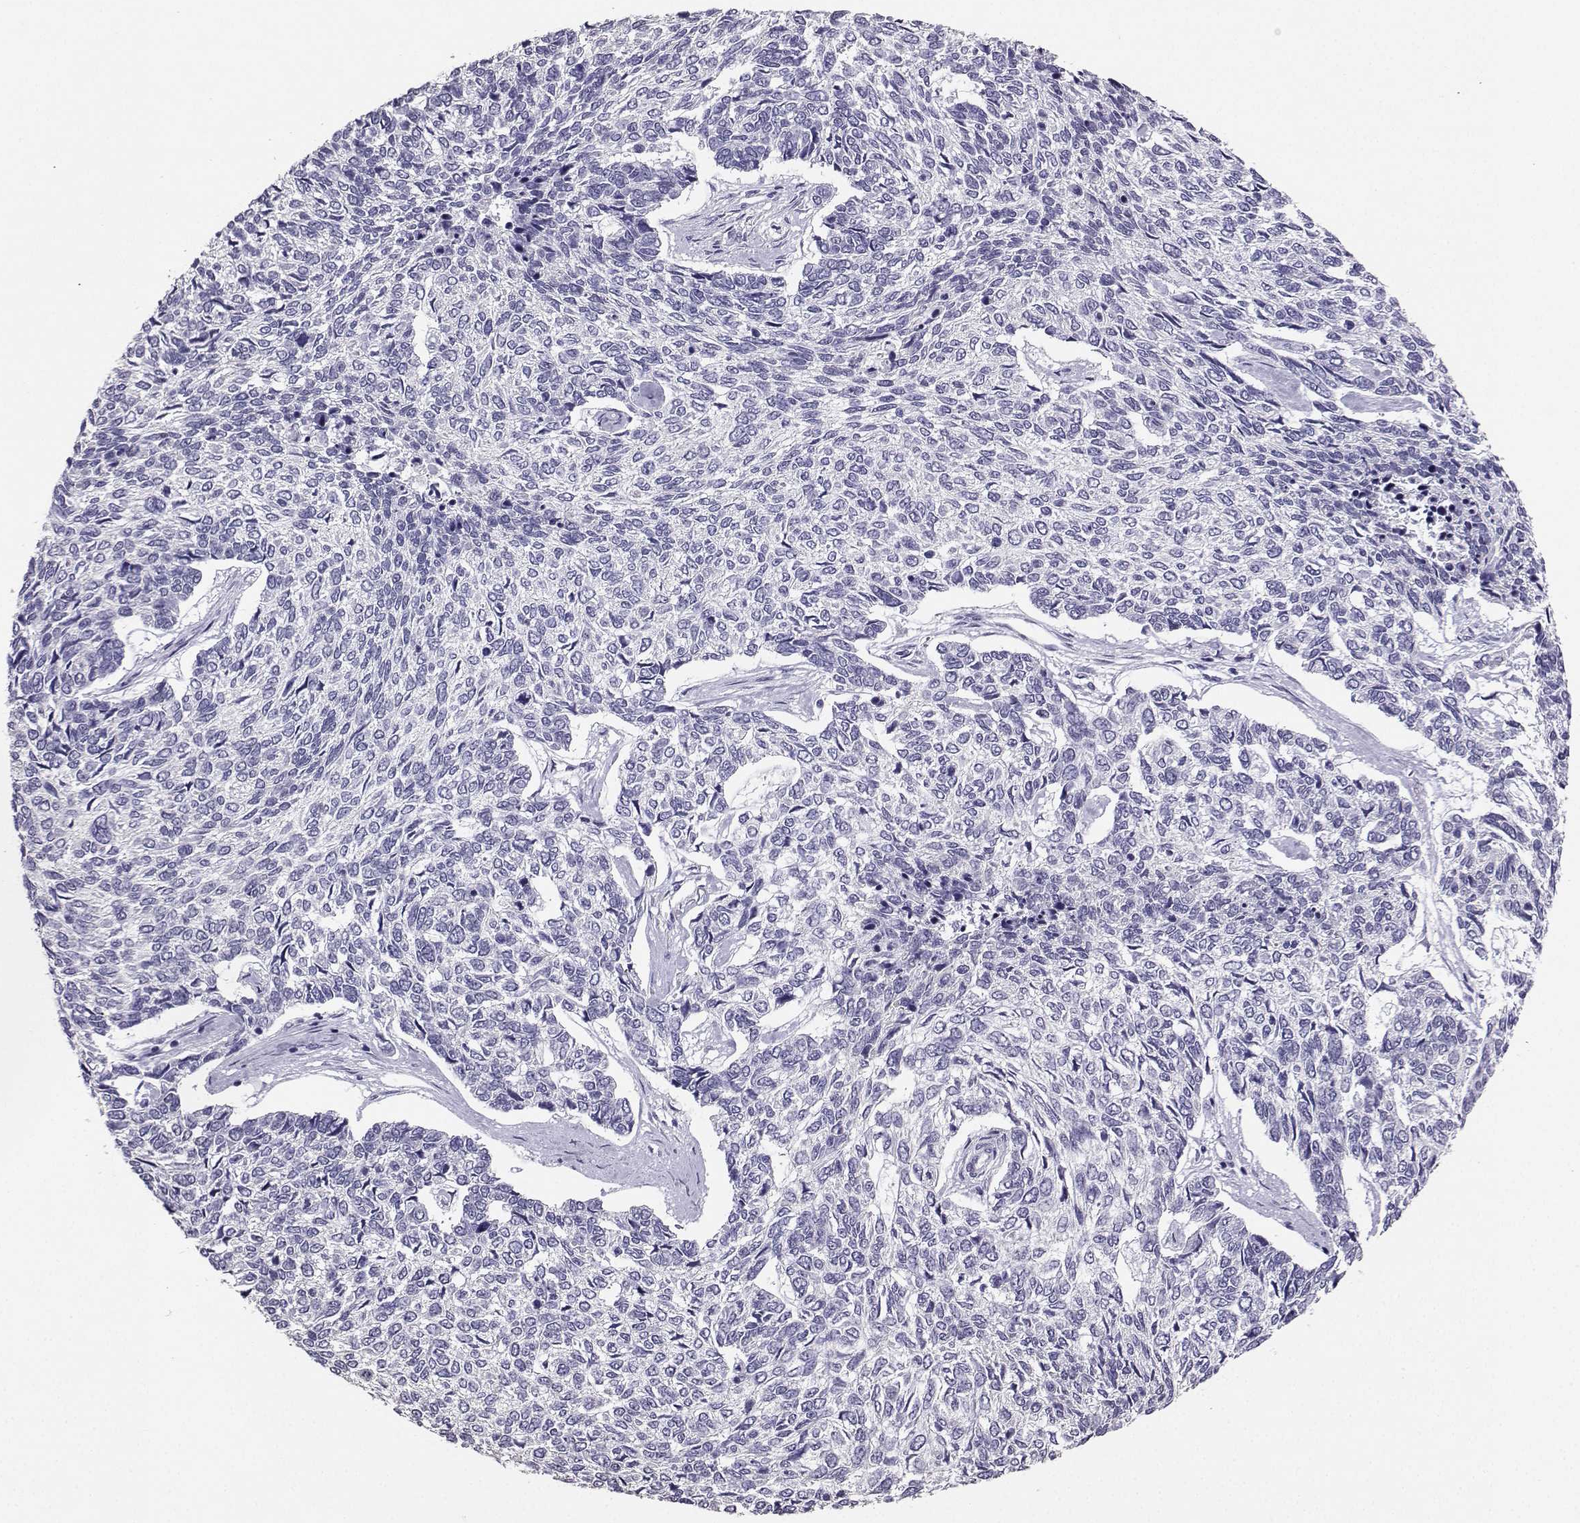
{"staining": {"intensity": "negative", "quantity": "none", "location": "none"}, "tissue": "skin cancer", "cell_type": "Tumor cells", "image_type": "cancer", "snomed": [{"axis": "morphology", "description": "Basal cell carcinoma"}, {"axis": "topography", "description": "Skin"}], "caption": "Skin cancer was stained to show a protein in brown. There is no significant positivity in tumor cells.", "gene": "AVP", "patient": {"sex": "female", "age": 65}}